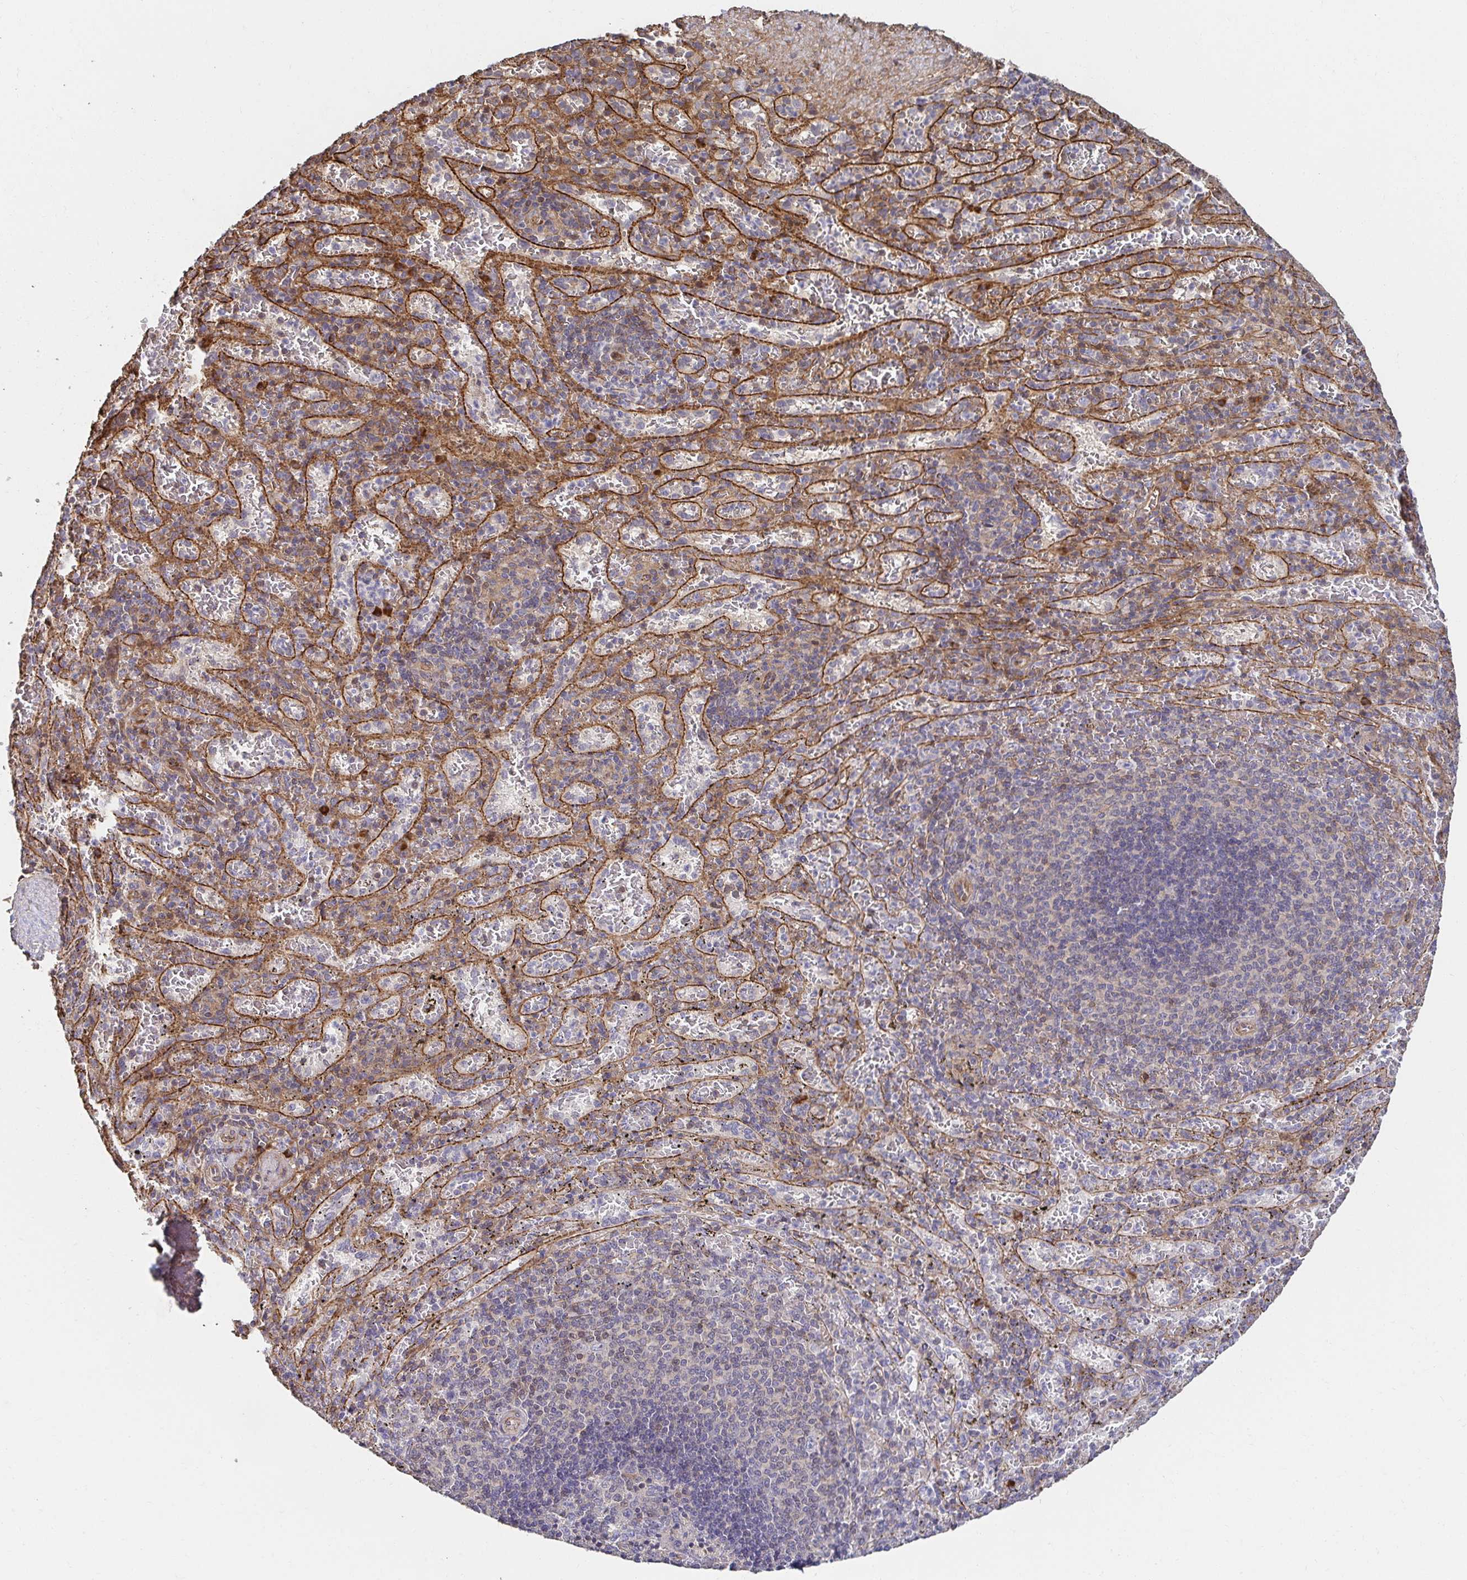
{"staining": {"intensity": "moderate", "quantity": "25%-75%", "location": "cytoplasmic/membranous"}, "tissue": "spleen", "cell_type": "Cells in red pulp", "image_type": "normal", "snomed": [{"axis": "morphology", "description": "Normal tissue, NOS"}, {"axis": "topography", "description": "Spleen"}], "caption": "Immunohistochemistry of unremarkable human spleen displays medium levels of moderate cytoplasmic/membranous positivity in about 25%-75% of cells in red pulp. (Brightfield microscopy of DAB IHC at high magnification).", "gene": "APBB1", "patient": {"sex": "male", "age": 57}}